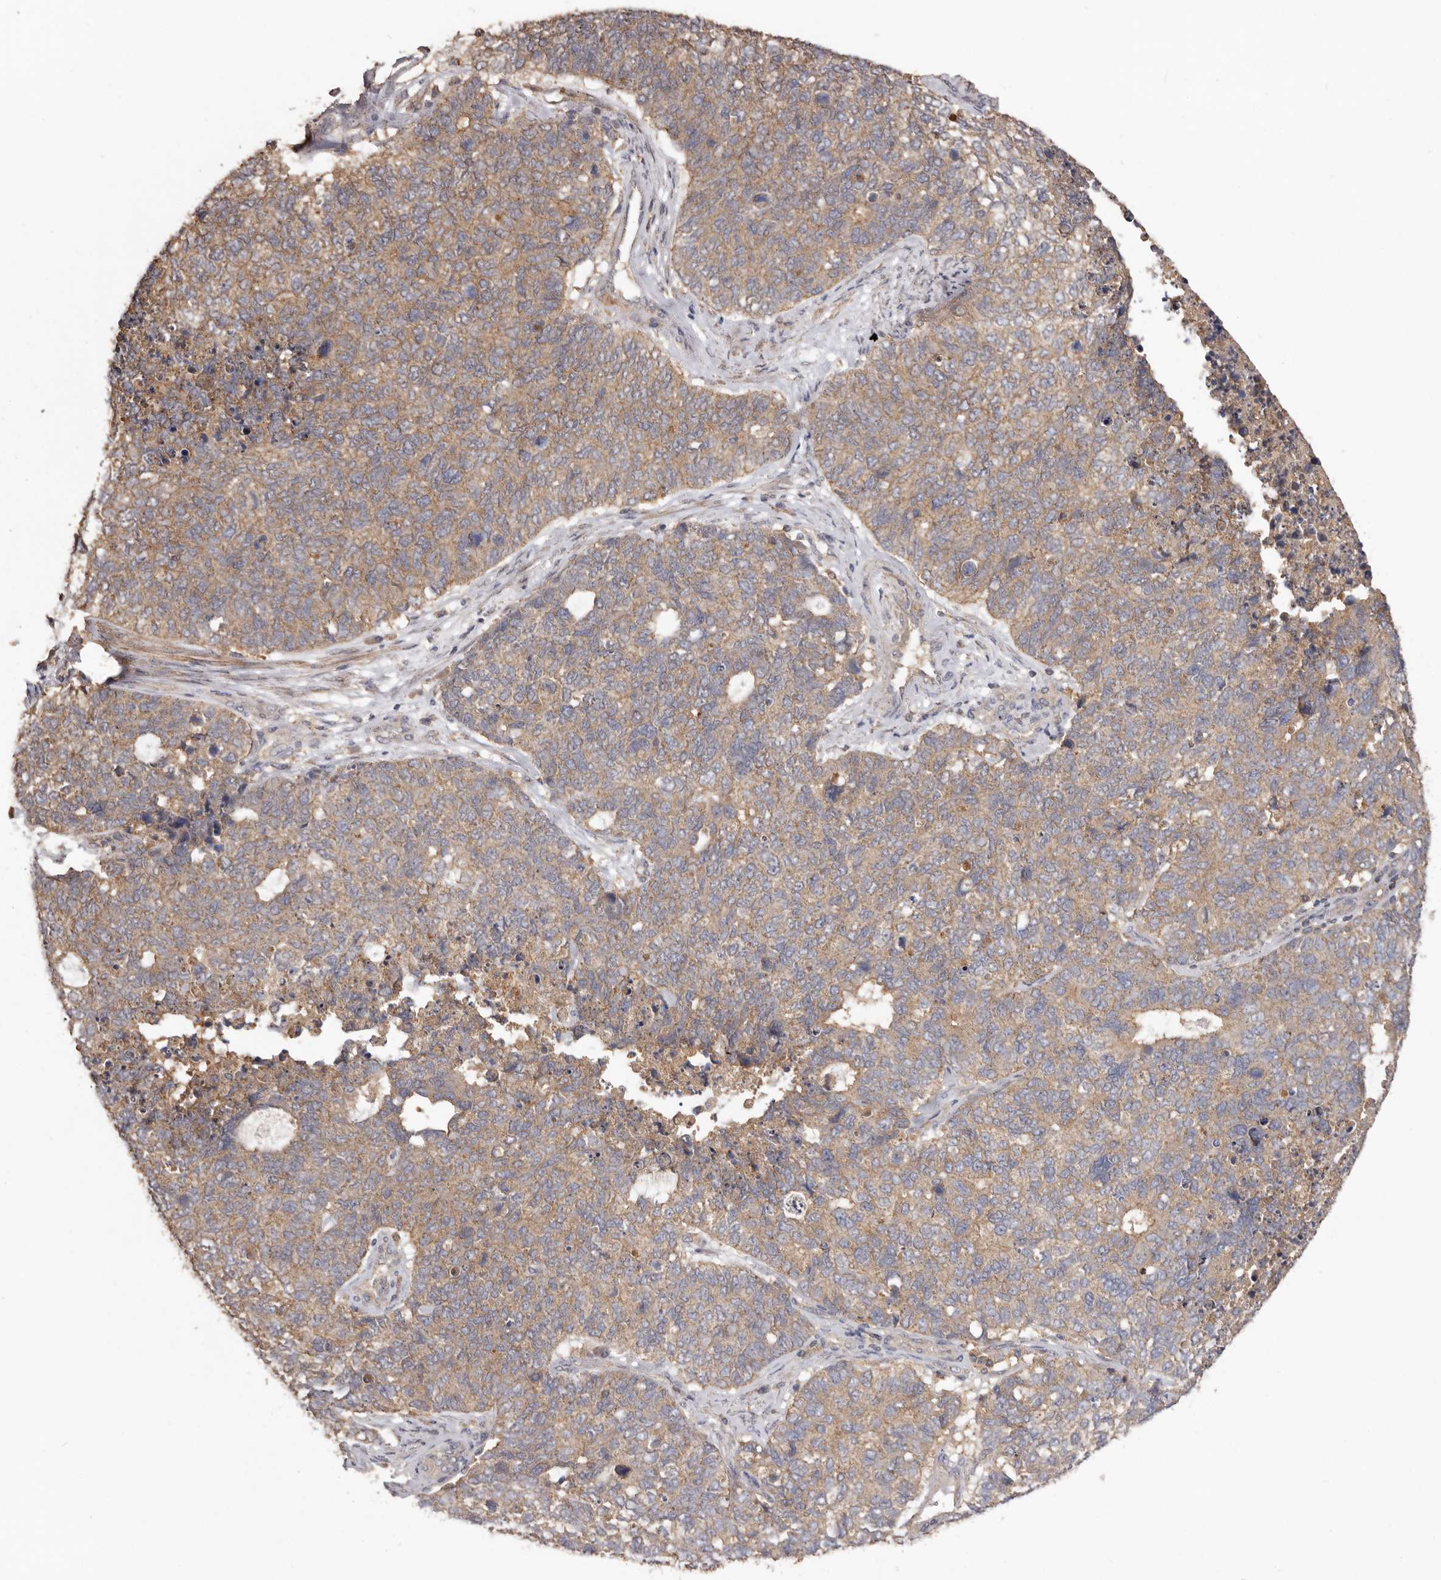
{"staining": {"intensity": "moderate", "quantity": ">75%", "location": "cytoplasmic/membranous"}, "tissue": "cervical cancer", "cell_type": "Tumor cells", "image_type": "cancer", "snomed": [{"axis": "morphology", "description": "Squamous cell carcinoma, NOS"}, {"axis": "topography", "description": "Cervix"}], "caption": "Cervical squamous cell carcinoma stained with IHC exhibits moderate cytoplasmic/membranous expression in approximately >75% of tumor cells. (IHC, brightfield microscopy, high magnification).", "gene": "RWDD1", "patient": {"sex": "female", "age": 63}}